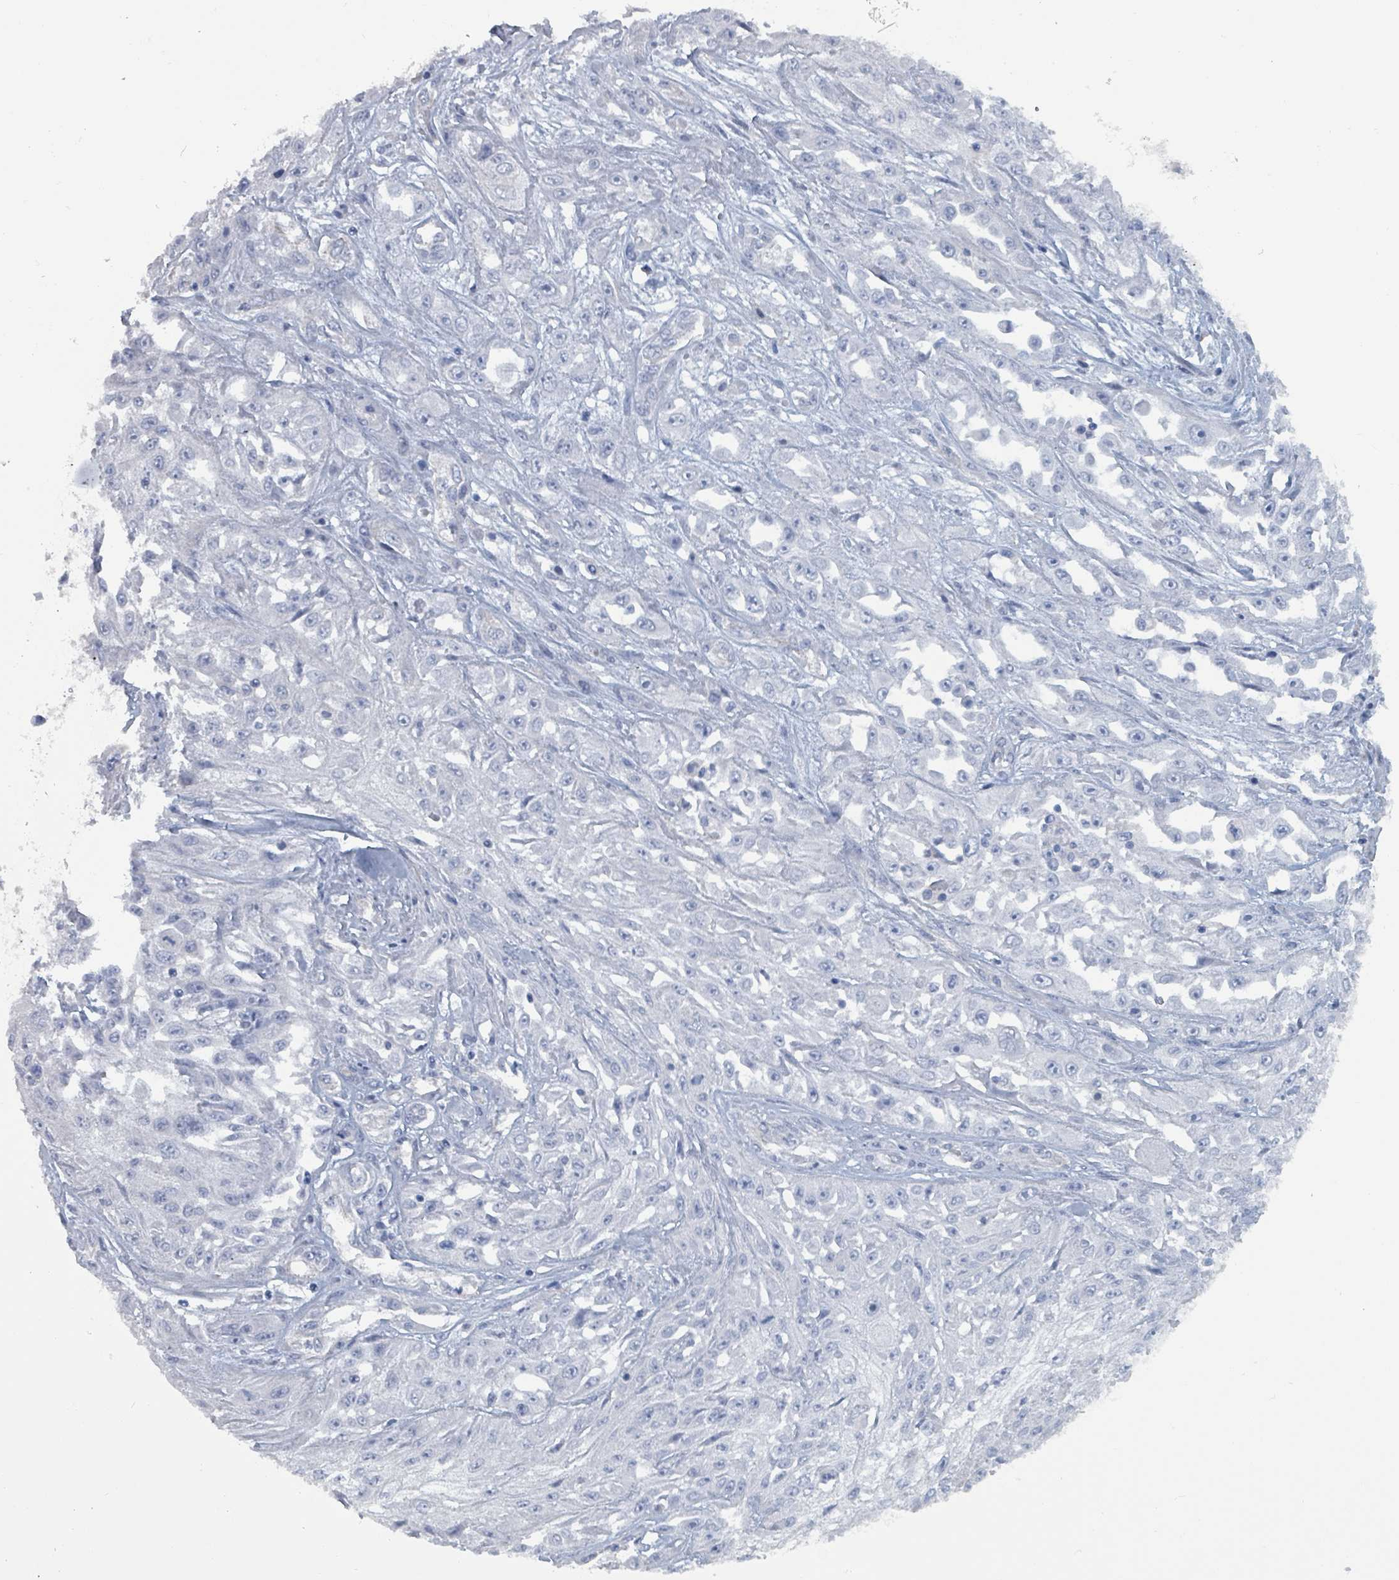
{"staining": {"intensity": "negative", "quantity": "none", "location": "none"}, "tissue": "skin cancer", "cell_type": "Tumor cells", "image_type": "cancer", "snomed": [{"axis": "morphology", "description": "Squamous cell carcinoma, NOS"}, {"axis": "morphology", "description": "Squamous cell carcinoma, metastatic, NOS"}, {"axis": "topography", "description": "Skin"}, {"axis": "topography", "description": "Lymph node"}], "caption": "Immunohistochemical staining of skin cancer (squamous cell carcinoma) exhibits no significant positivity in tumor cells.", "gene": "TAAR5", "patient": {"sex": "male", "age": 75}}